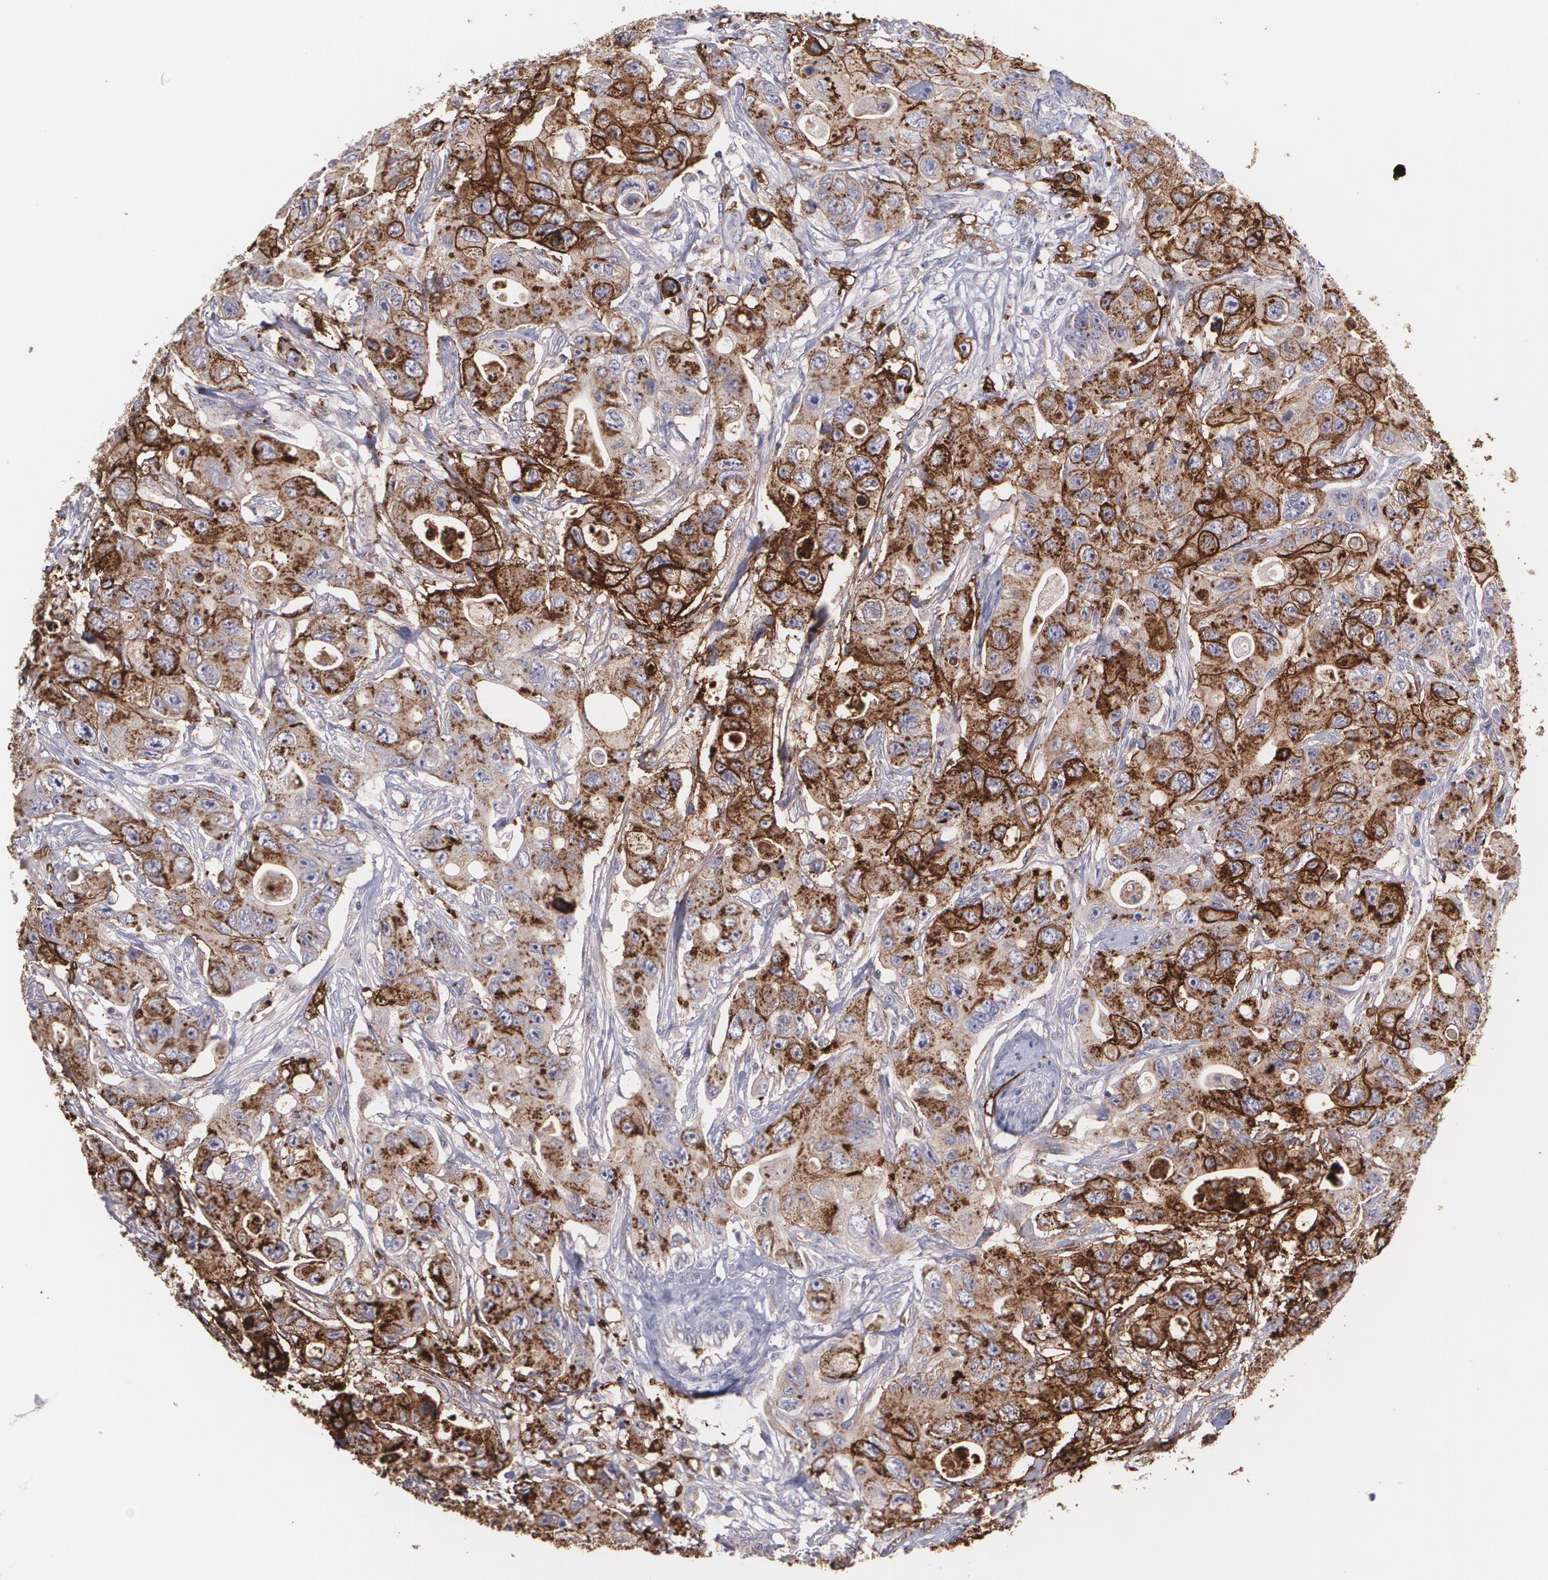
{"staining": {"intensity": "strong", "quantity": ">75%", "location": "cytoplasmic/membranous"}, "tissue": "colorectal cancer", "cell_type": "Tumor cells", "image_type": "cancer", "snomed": [{"axis": "morphology", "description": "Adenocarcinoma, NOS"}, {"axis": "topography", "description": "Colon"}], "caption": "High-magnification brightfield microscopy of colorectal adenocarcinoma stained with DAB (brown) and counterstained with hematoxylin (blue). tumor cells exhibit strong cytoplasmic/membranous staining is seen in approximately>75% of cells. The protein is stained brown, and the nuclei are stained in blue (DAB (3,3'-diaminobenzidine) IHC with brightfield microscopy, high magnification).", "gene": "SLC2A1", "patient": {"sex": "female", "age": 46}}